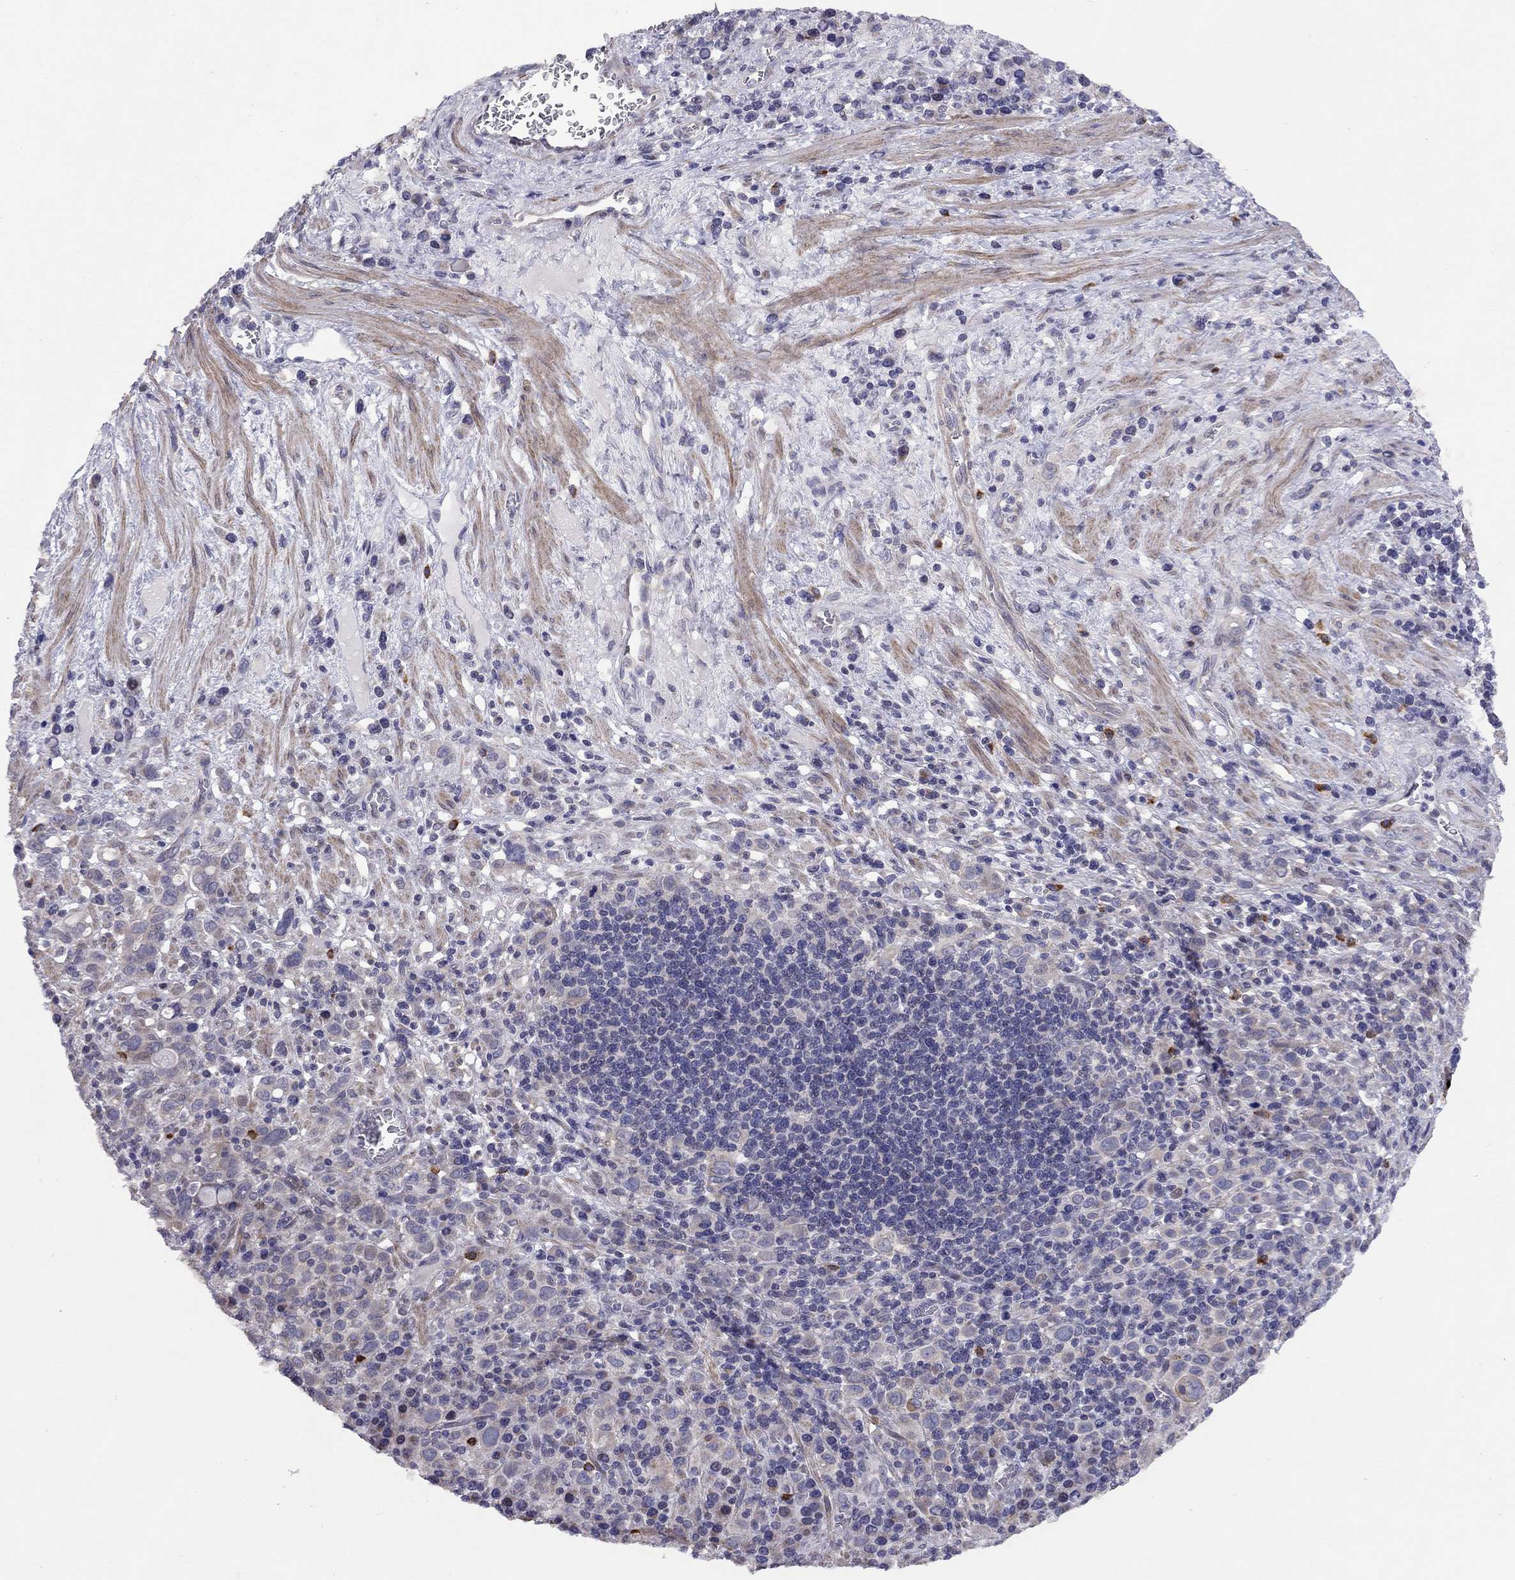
{"staining": {"intensity": "negative", "quantity": "none", "location": "none"}, "tissue": "stomach cancer", "cell_type": "Tumor cells", "image_type": "cancer", "snomed": [{"axis": "morphology", "description": "Adenocarcinoma, NOS"}, {"axis": "topography", "description": "Stomach, upper"}], "caption": "High magnification brightfield microscopy of stomach cancer (adenocarcinoma) stained with DAB (3,3'-diaminobenzidine) (brown) and counterstained with hematoxylin (blue): tumor cells show no significant staining.", "gene": "SYTL2", "patient": {"sex": "male", "age": 75}}